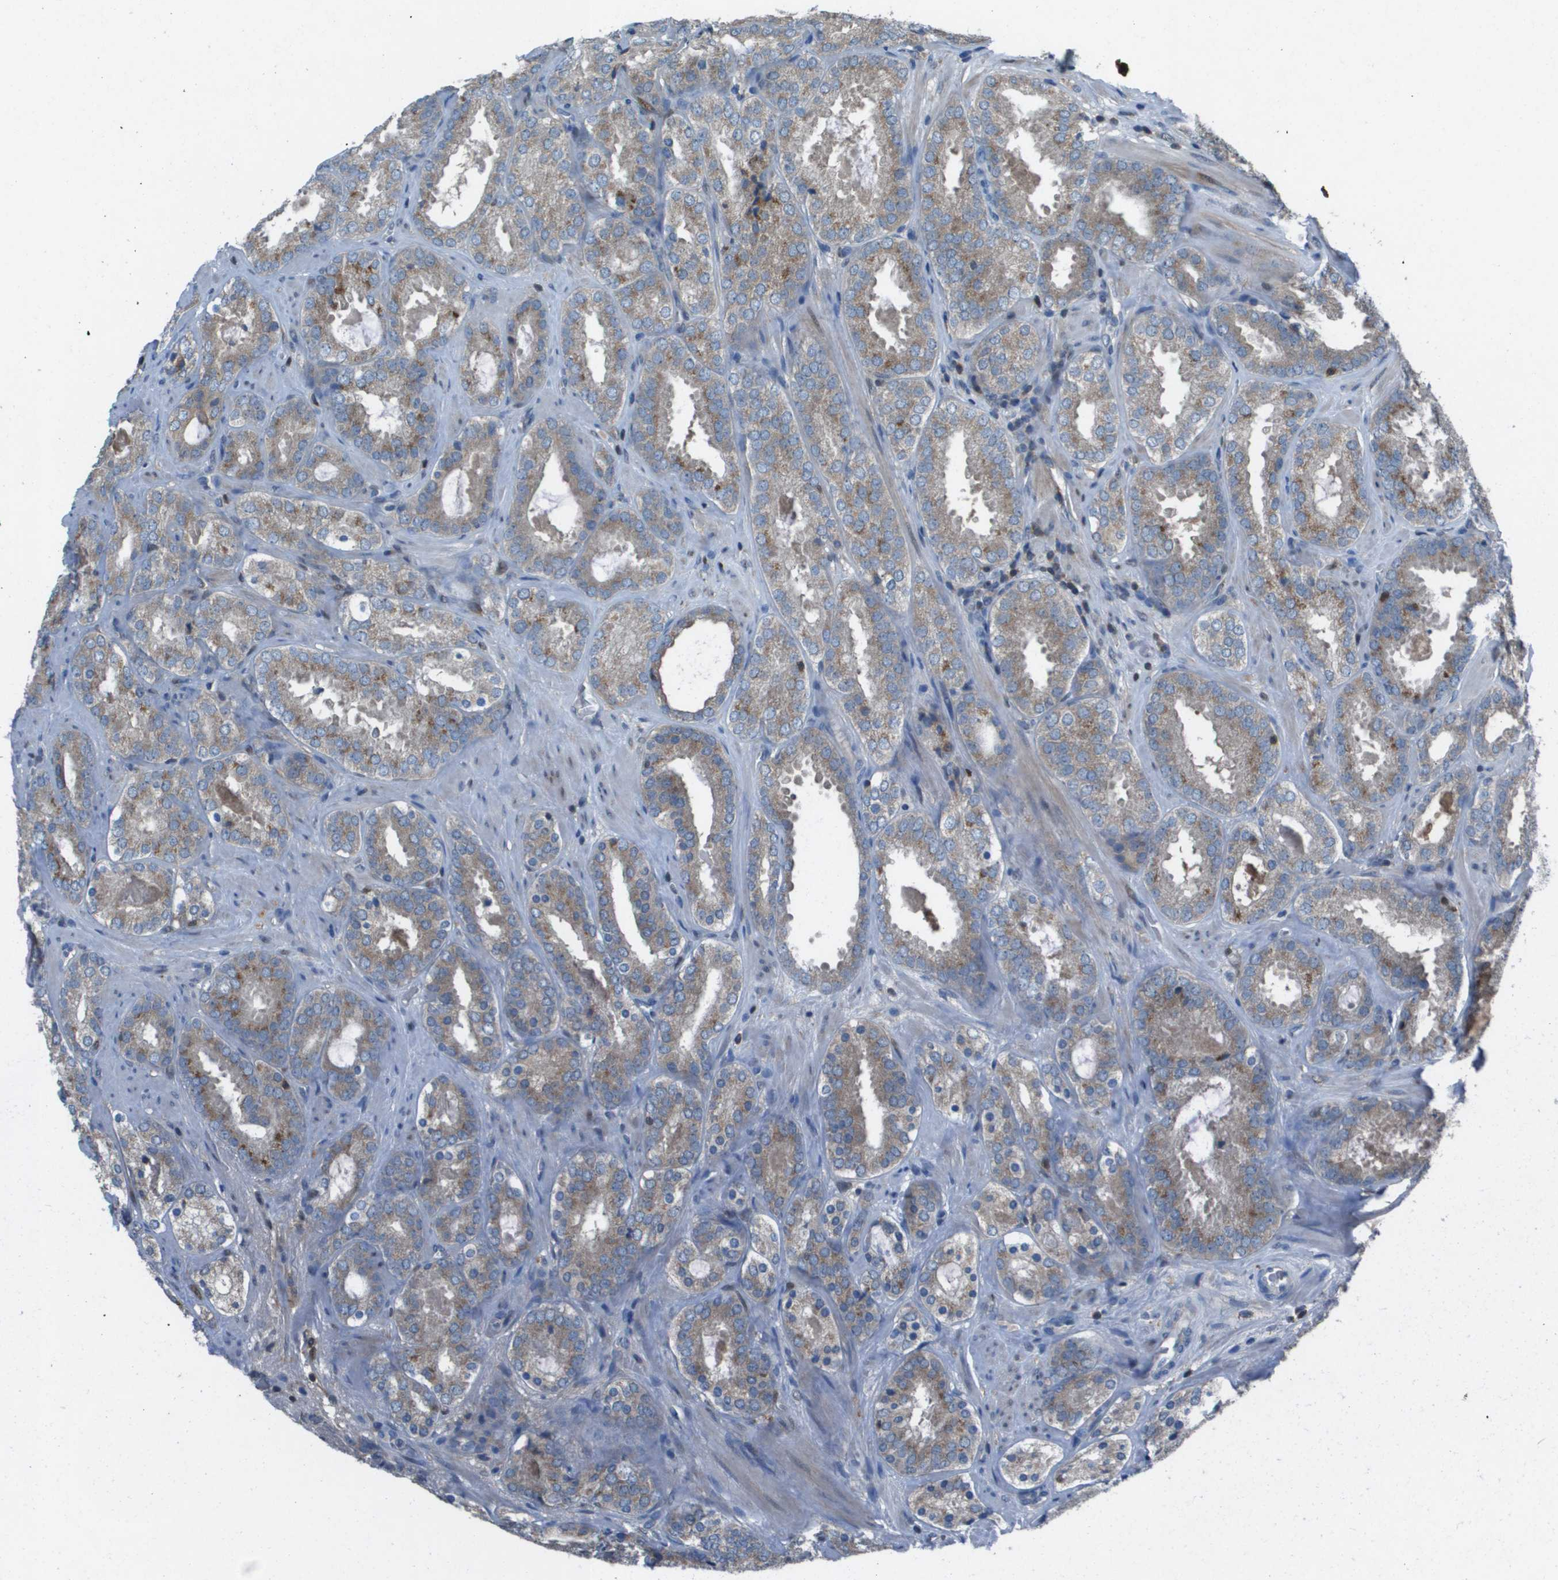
{"staining": {"intensity": "weak", "quantity": ">75%", "location": "cytoplasmic/membranous"}, "tissue": "prostate cancer", "cell_type": "Tumor cells", "image_type": "cancer", "snomed": [{"axis": "morphology", "description": "Adenocarcinoma, Low grade"}, {"axis": "topography", "description": "Prostate"}], "caption": "Low-grade adenocarcinoma (prostate) stained for a protein (brown) reveals weak cytoplasmic/membranous positive expression in about >75% of tumor cells.", "gene": "CAMK4", "patient": {"sex": "male", "age": 69}}